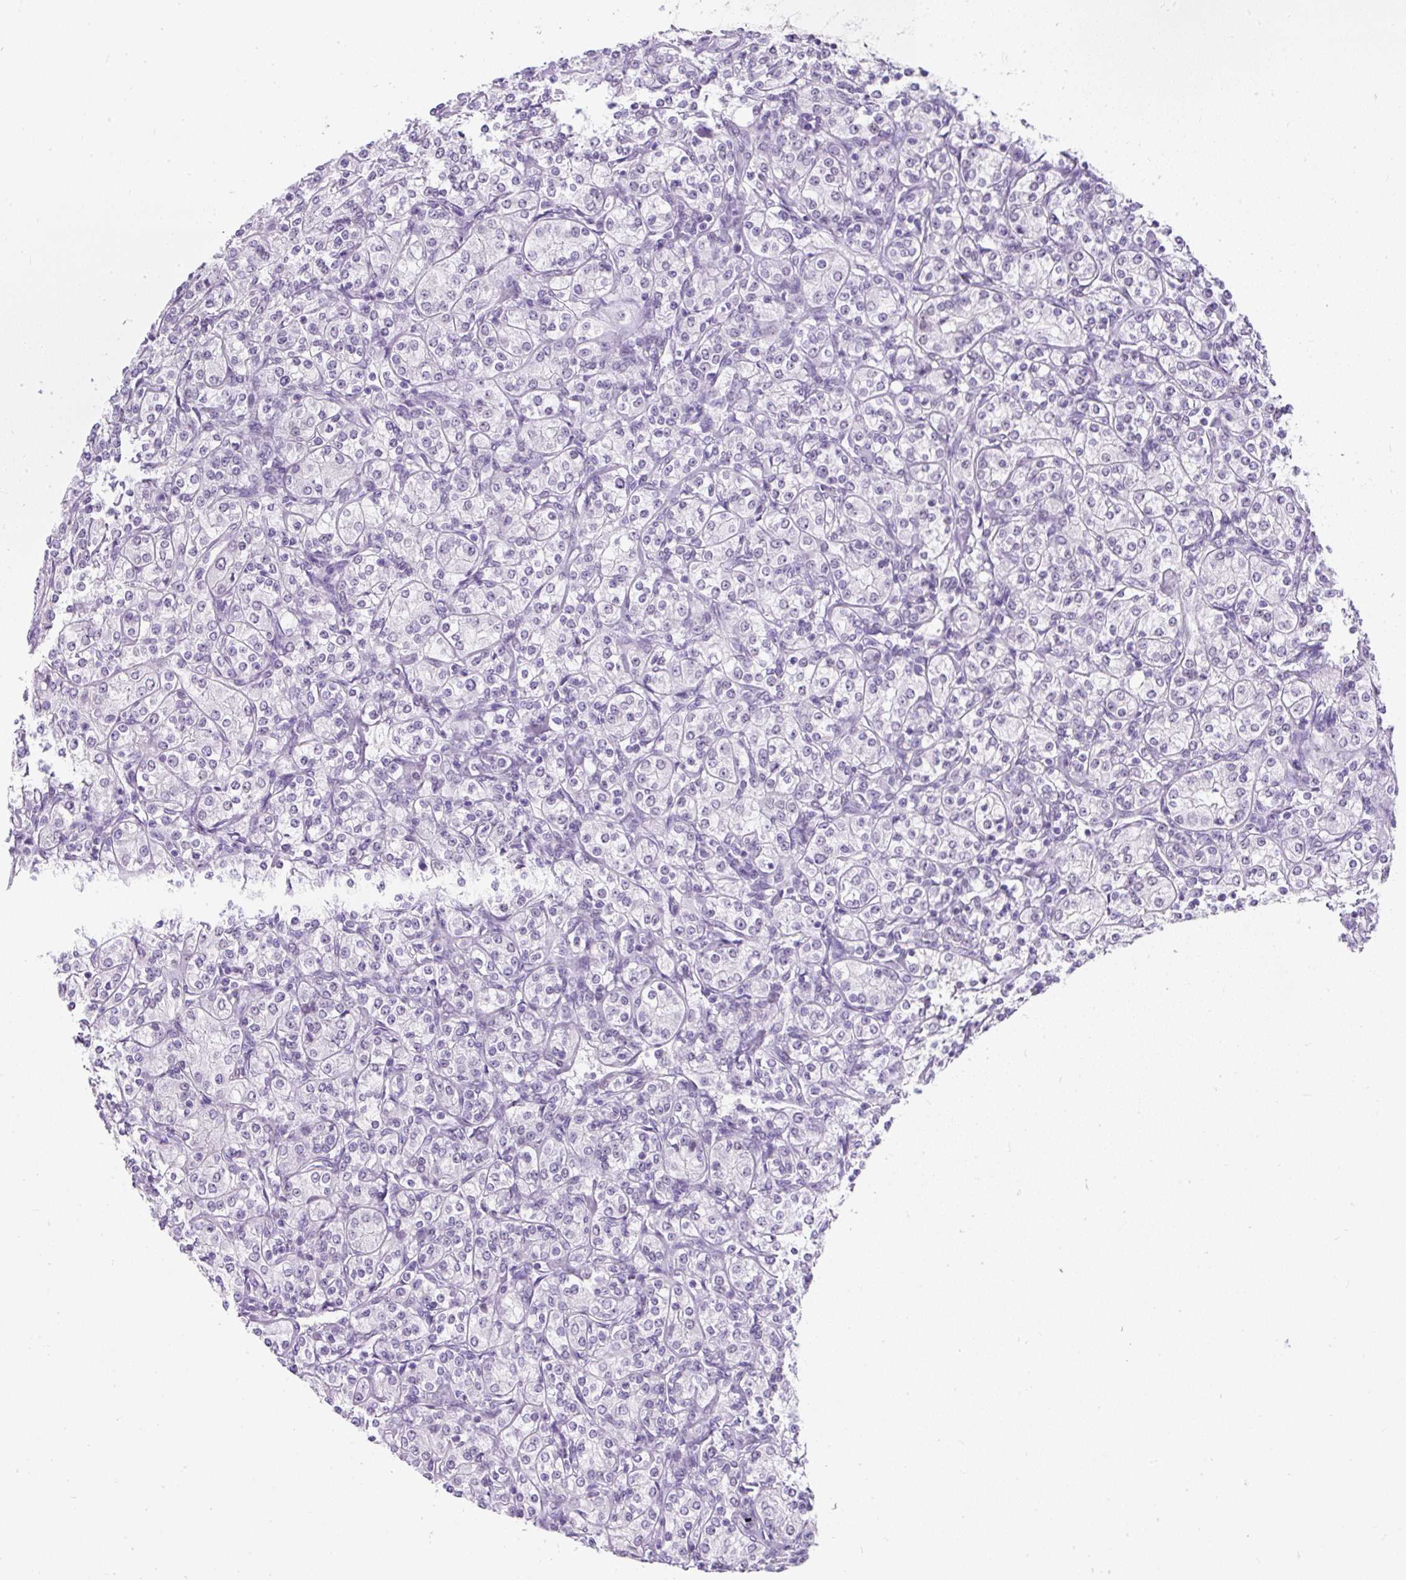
{"staining": {"intensity": "negative", "quantity": "none", "location": "none"}, "tissue": "renal cancer", "cell_type": "Tumor cells", "image_type": "cancer", "snomed": [{"axis": "morphology", "description": "Adenocarcinoma, NOS"}, {"axis": "topography", "description": "Kidney"}], "caption": "DAB (3,3'-diaminobenzidine) immunohistochemical staining of renal adenocarcinoma reveals no significant expression in tumor cells. The staining was performed using DAB (3,3'-diaminobenzidine) to visualize the protein expression in brown, while the nuclei were stained in blue with hematoxylin (Magnification: 20x).", "gene": "PLCXD2", "patient": {"sex": "male", "age": 77}}